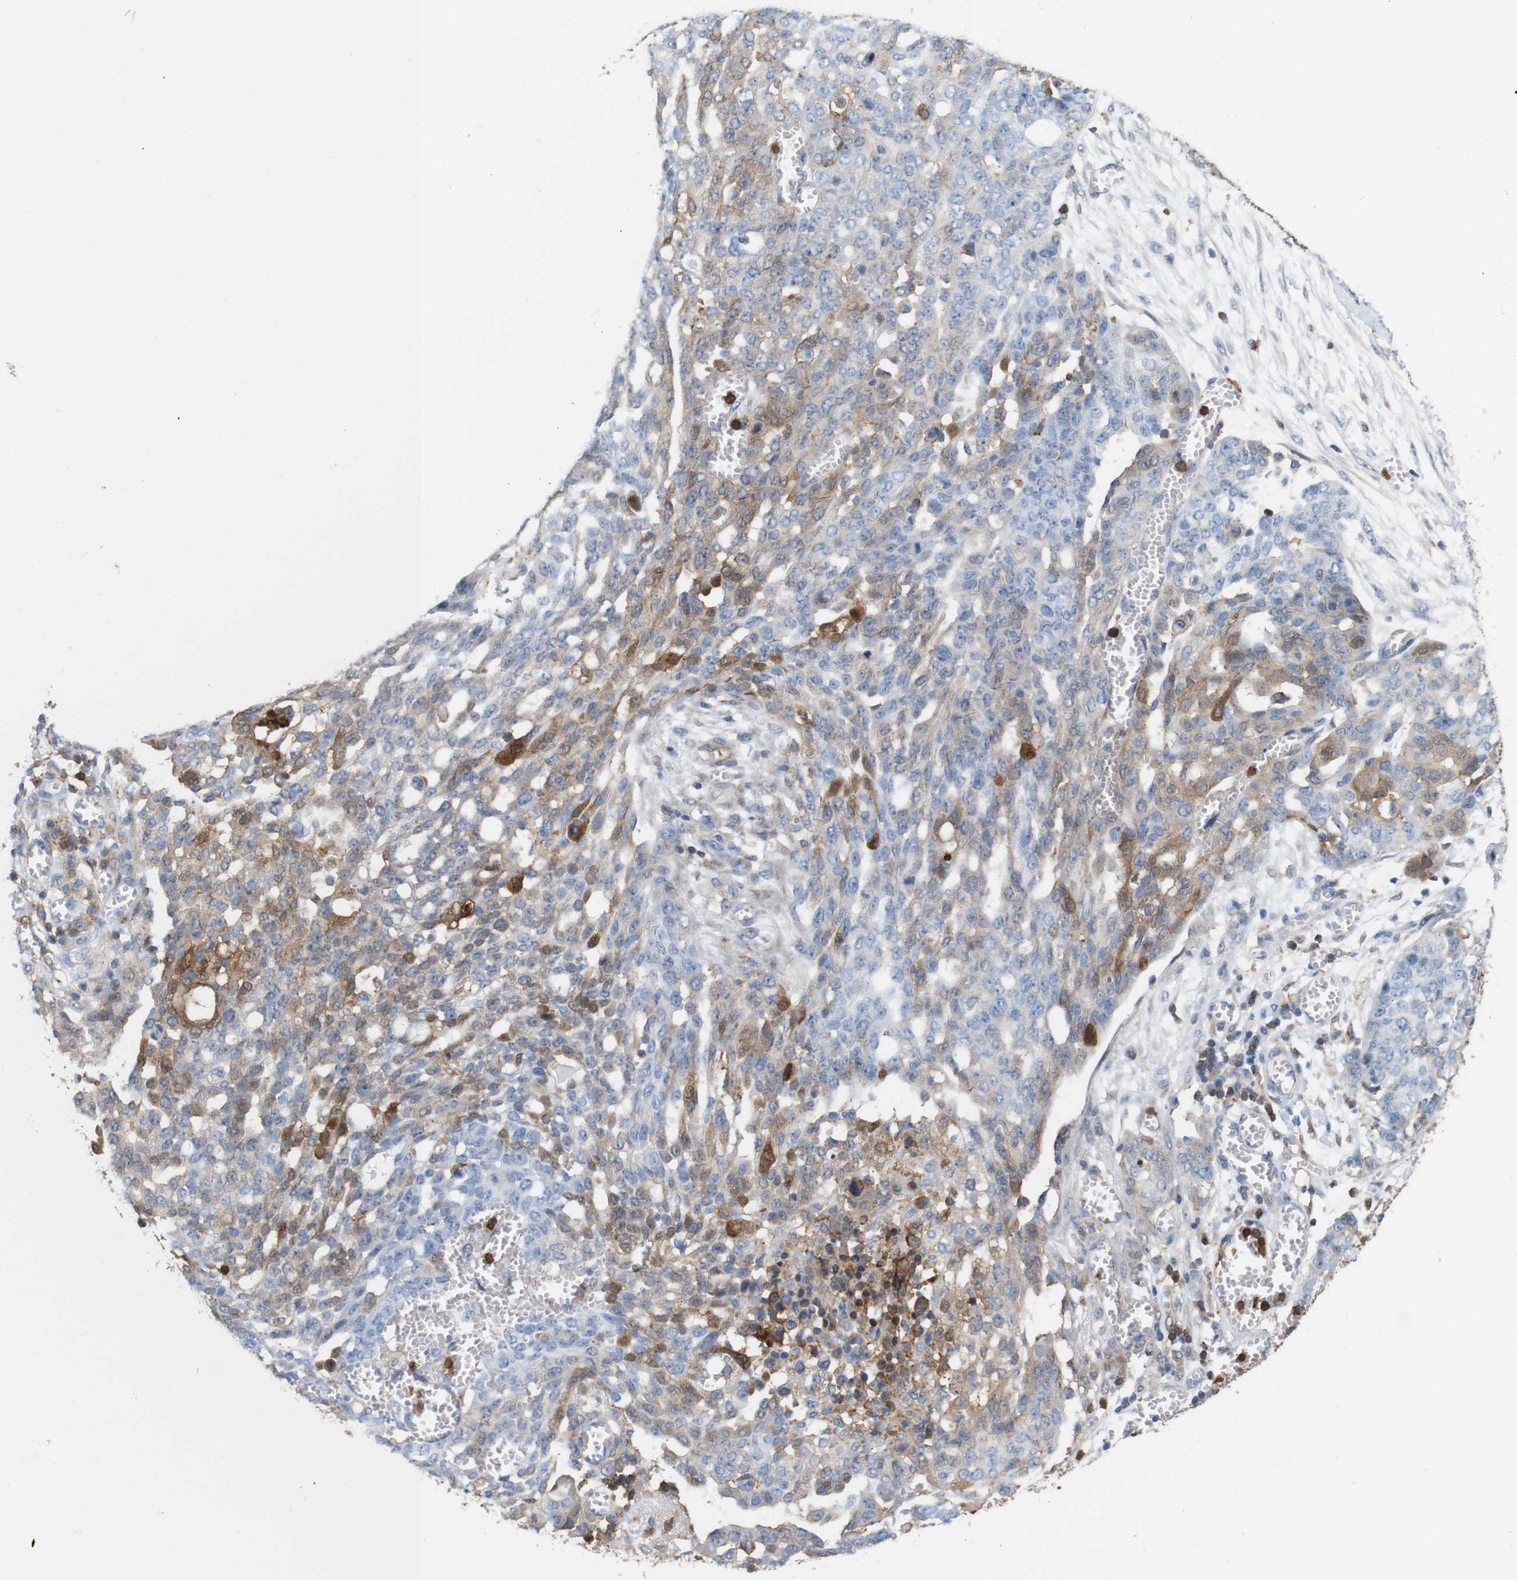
{"staining": {"intensity": "weak", "quantity": "25%-75%", "location": "cytoplasmic/membranous,nuclear"}, "tissue": "ovarian cancer", "cell_type": "Tumor cells", "image_type": "cancer", "snomed": [{"axis": "morphology", "description": "Cystadenocarcinoma, serous, NOS"}, {"axis": "topography", "description": "Soft tissue"}, {"axis": "topography", "description": "Ovary"}], "caption": "The image shows immunohistochemical staining of ovarian serous cystadenocarcinoma. There is weak cytoplasmic/membranous and nuclear expression is appreciated in approximately 25%-75% of tumor cells.", "gene": "ANXA1", "patient": {"sex": "female", "age": 57}}